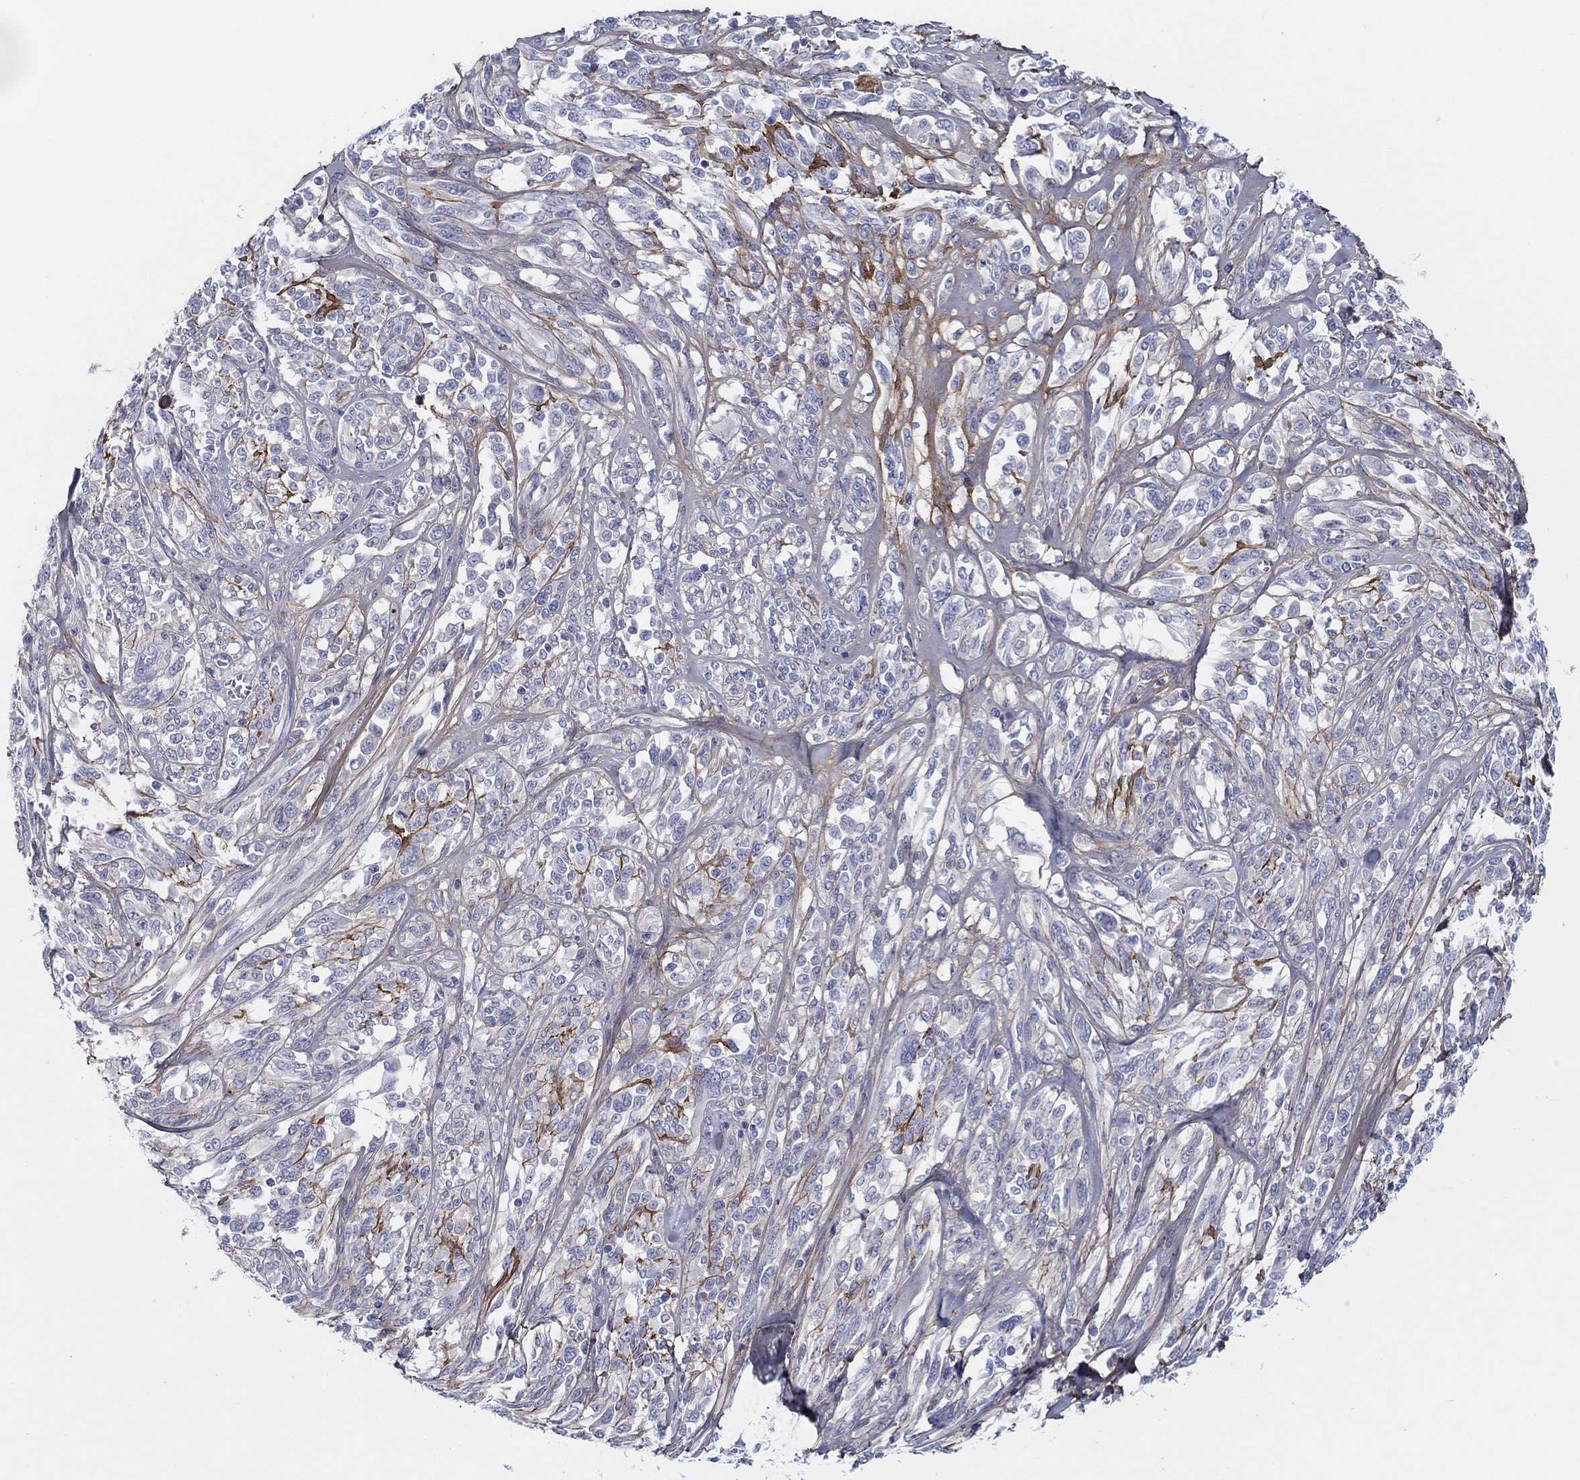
{"staining": {"intensity": "negative", "quantity": "none", "location": "none"}, "tissue": "melanoma", "cell_type": "Tumor cells", "image_type": "cancer", "snomed": [{"axis": "morphology", "description": "Malignant melanoma, NOS"}, {"axis": "topography", "description": "Skin"}], "caption": "This is an IHC histopathology image of malignant melanoma. There is no expression in tumor cells.", "gene": "HAPLN4", "patient": {"sex": "female", "age": 91}}